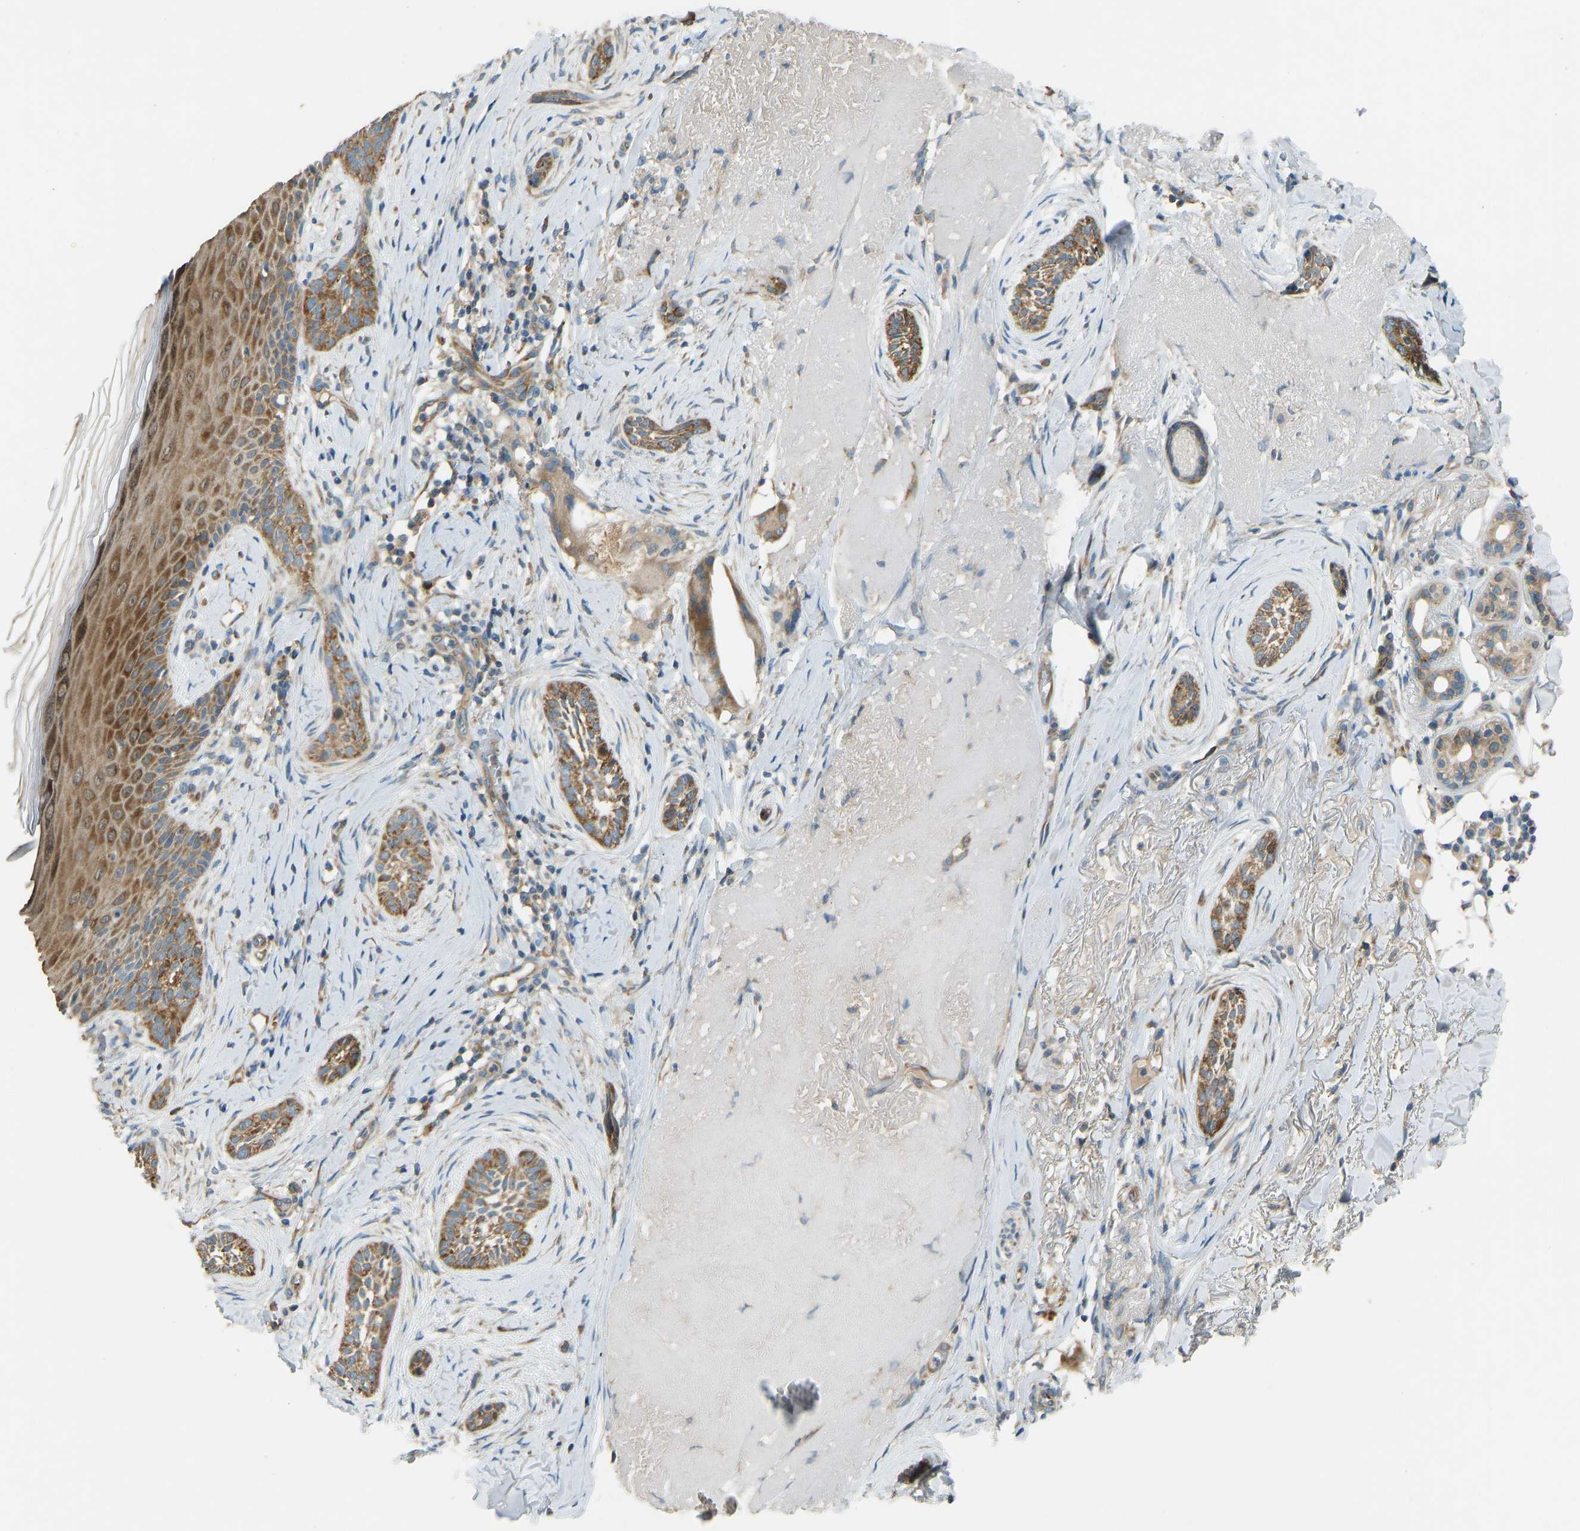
{"staining": {"intensity": "strong", "quantity": ">75%", "location": "cytoplasmic/membranous"}, "tissue": "skin cancer", "cell_type": "Tumor cells", "image_type": "cancer", "snomed": [{"axis": "morphology", "description": "Basal cell carcinoma"}, {"axis": "topography", "description": "Skin"}], "caption": "Protein expression by IHC displays strong cytoplasmic/membranous positivity in approximately >75% of tumor cells in basal cell carcinoma (skin).", "gene": "STAU2", "patient": {"sex": "female", "age": 88}}